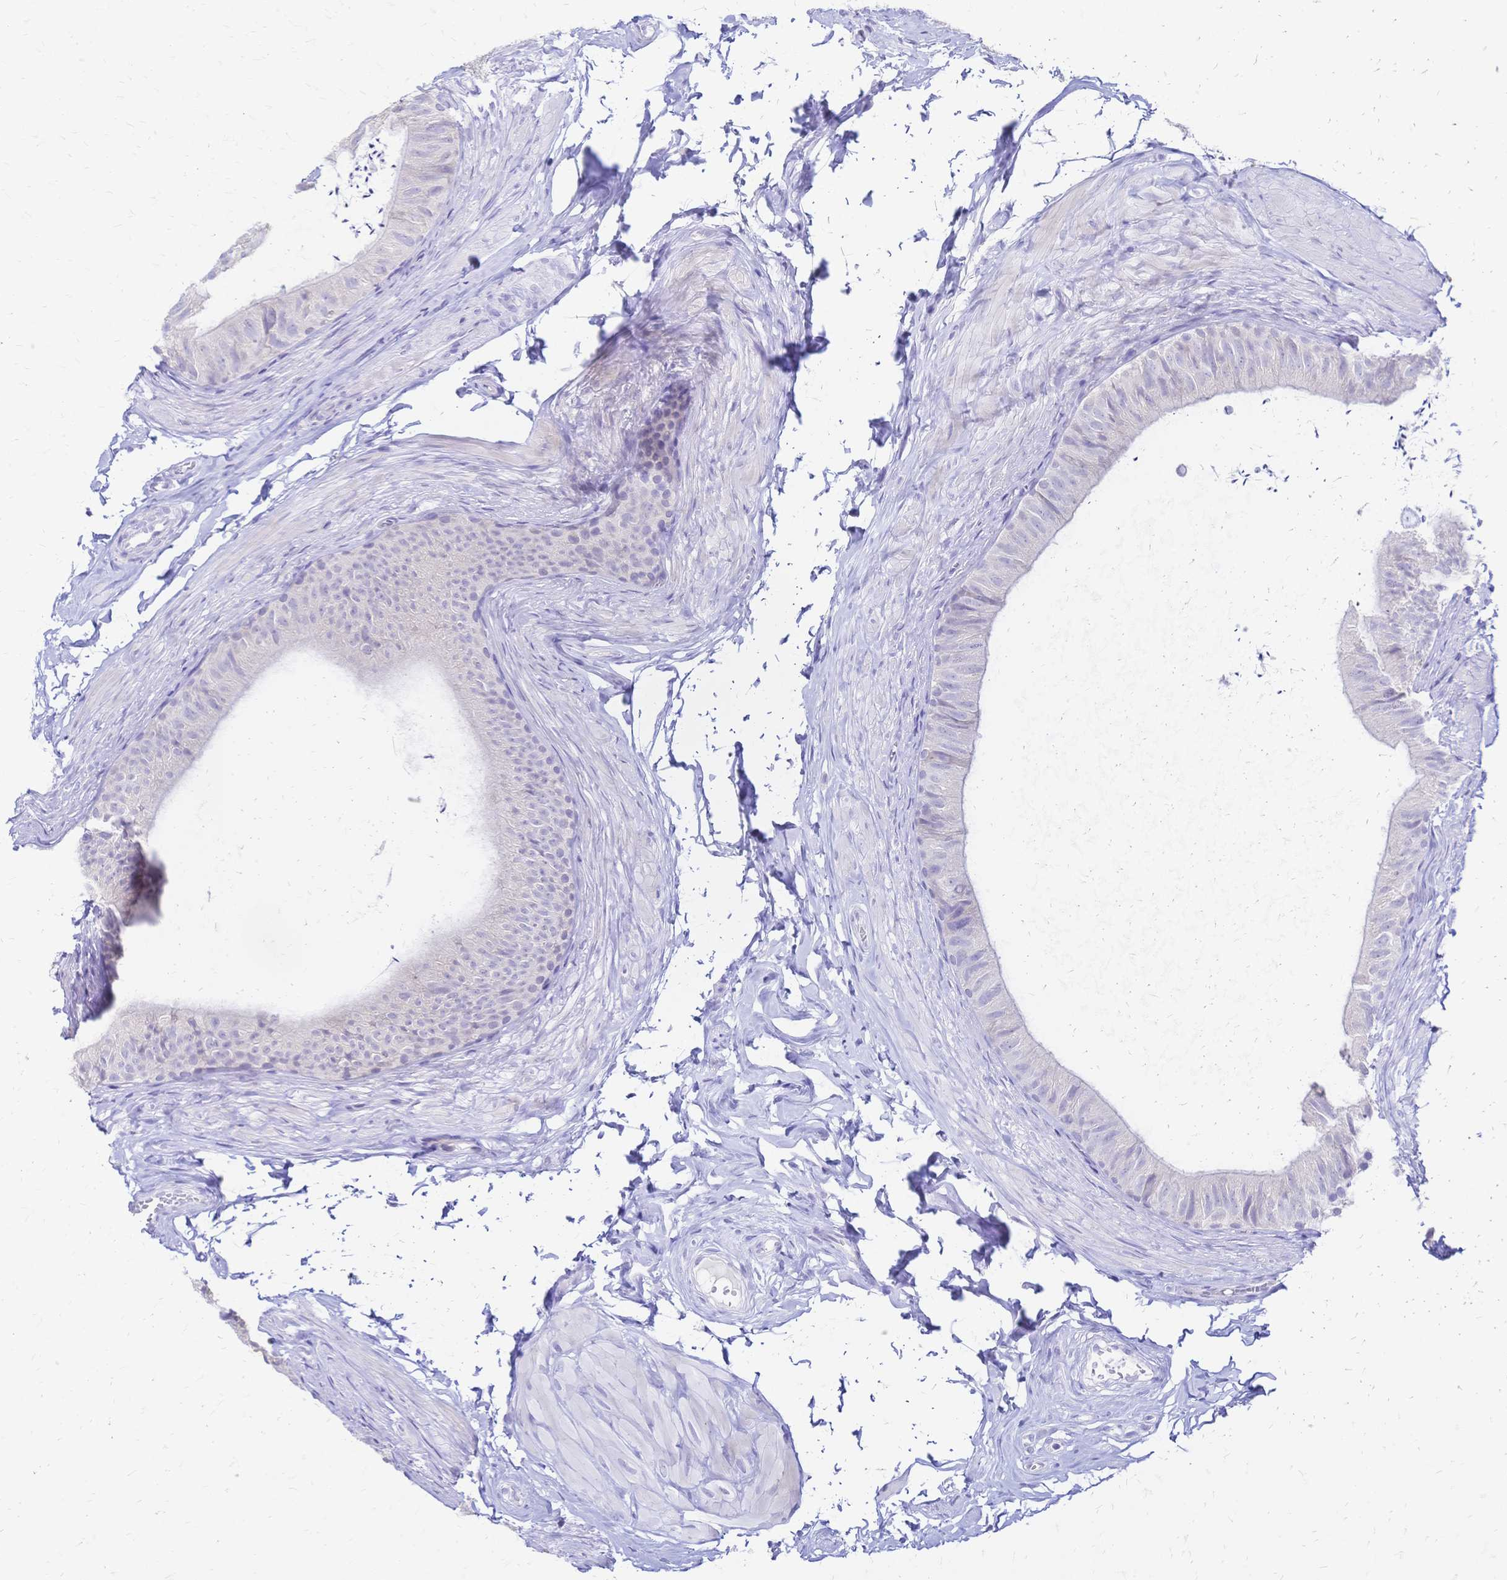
{"staining": {"intensity": "negative", "quantity": "none", "location": "none"}, "tissue": "epididymis", "cell_type": "Glandular cells", "image_type": "normal", "snomed": [{"axis": "morphology", "description": "Normal tissue, NOS"}, {"axis": "topography", "description": "Epididymis, spermatic cord, NOS"}, {"axis": "topography", "description": "Epididymis"}, {"axis": "topography", "description": "Peripheral nerve tissue"}], "caption": "Immunohistochemistry (IHC) histopathology image of benign epididymis: epididymis stained with DAB exhibits no significant protein staining in glandular cells.", "gene": "GRB7", "patient": {"sex": "male", "age": 29}}